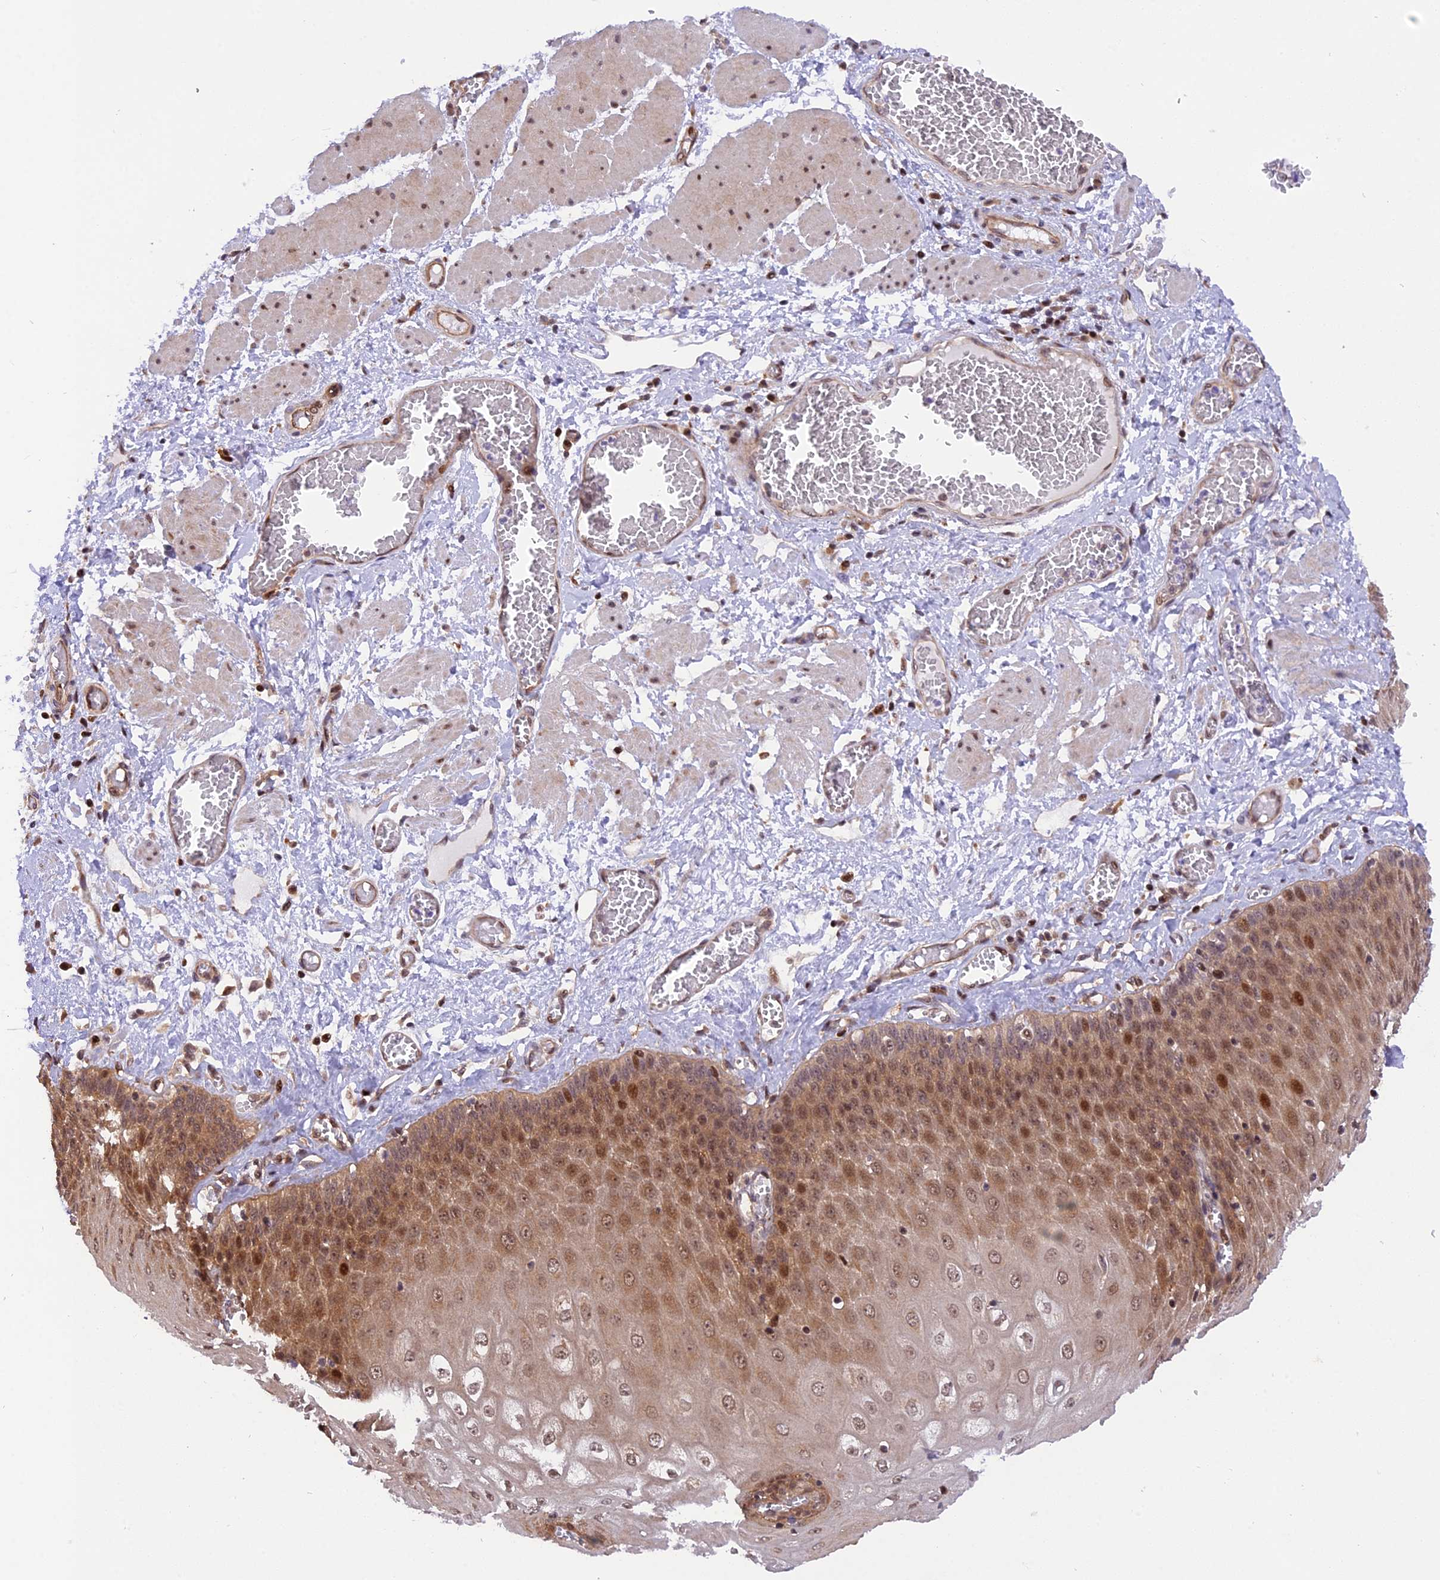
{"staining": {"intensity": "moderate", "quantity": ">75%", "location": "cytoplasmic/membranous,nuclear"}, "tissue": "esophagus", "cell_type": "Squamous epithelial cells", "image_type": "normal", "snomed": [{"axis": "morphology", "description": "Normal tissue, NOS"}, {"axis": "topography", "description": "Esophagus"}], "caption": "Protein staining demonstrates moderate cytoplasmic/membranous,nuclear positivity in about >75% of squamous epithelial cells in unremarkable esophagus.", "gene": "SAMD4A", "patient": {"sex": "male", "age": 60}}